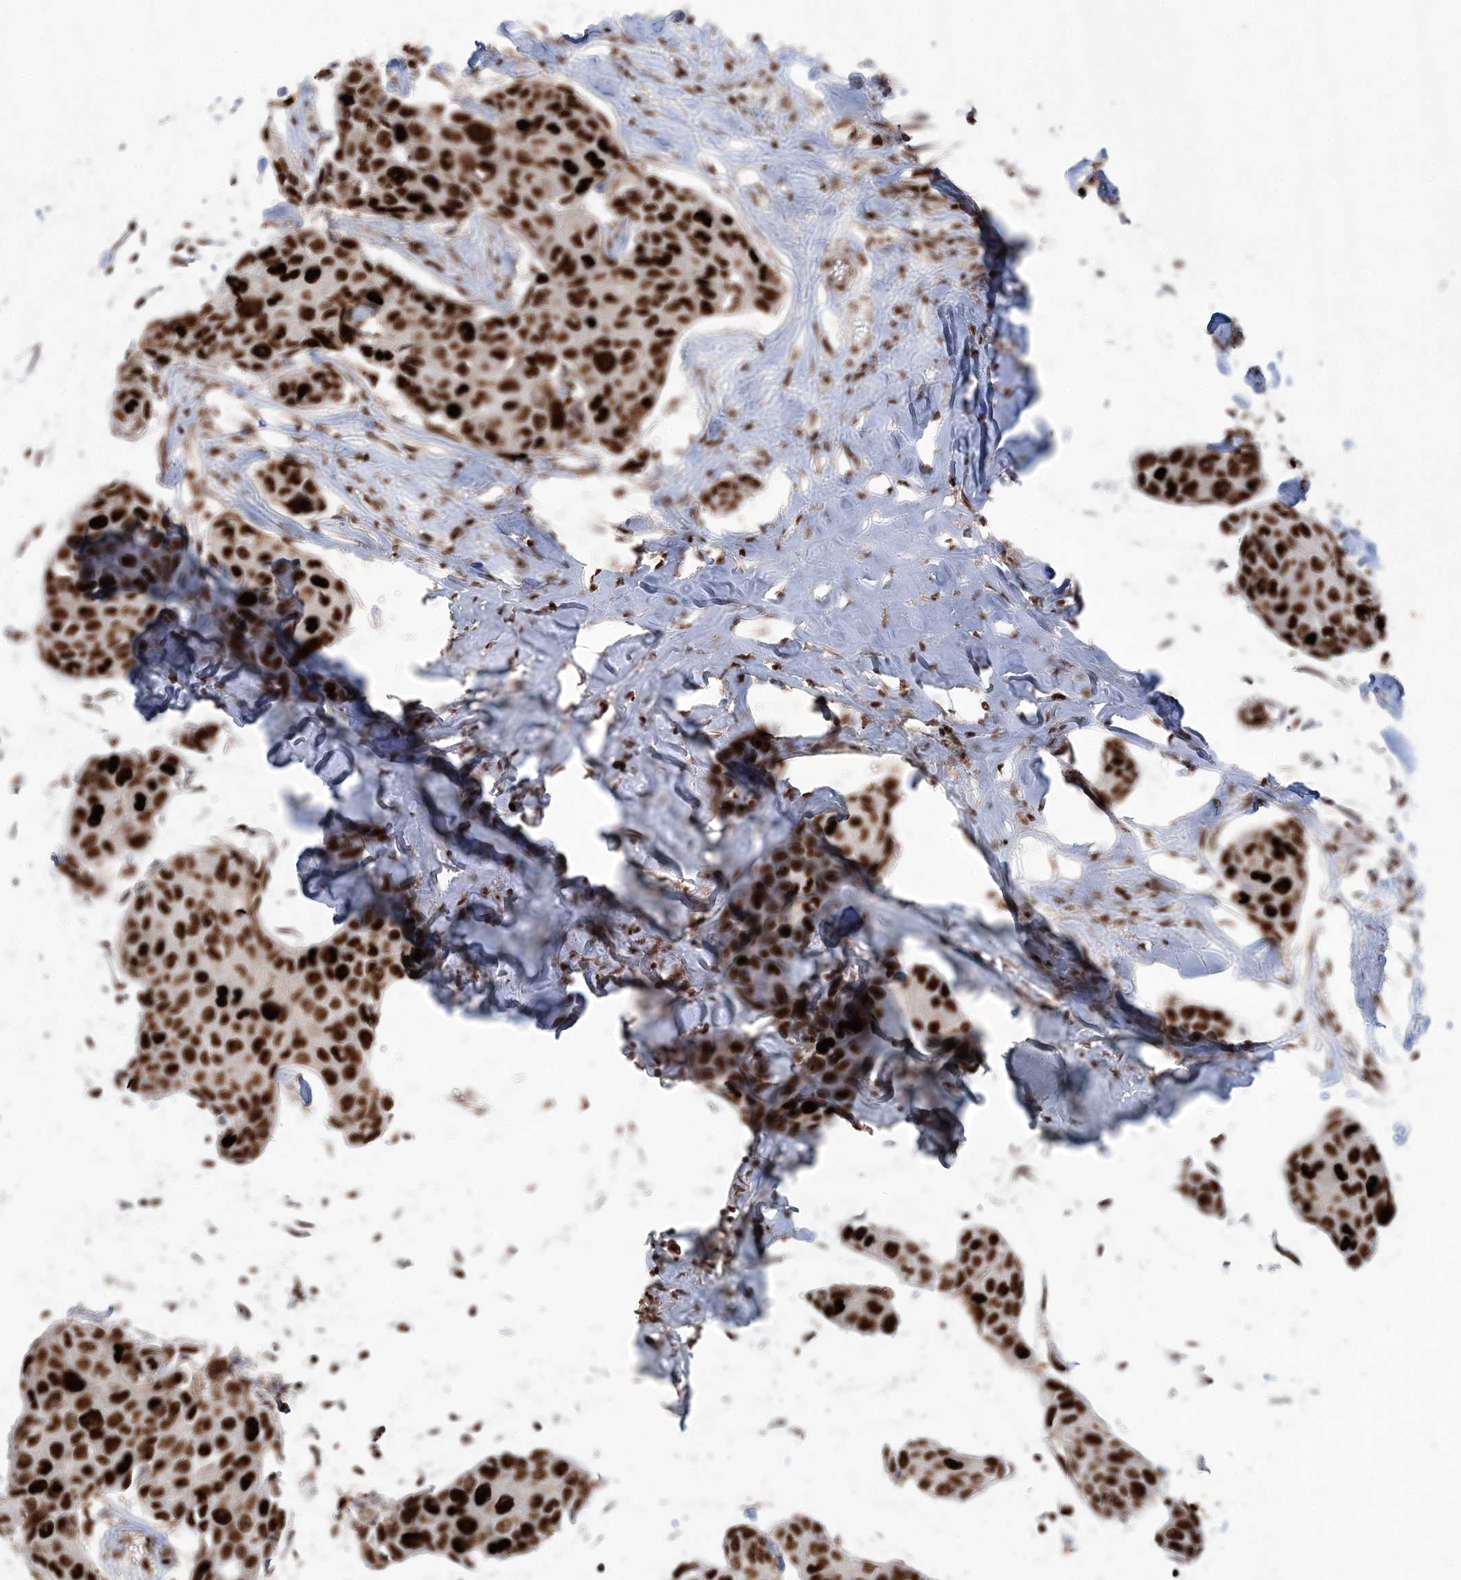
{"staining": {"intensity": "strong", "quantity": ">75%", "location": "nuclear"}, "tissue": "breast cancer", "cell_type": "Tumor cells", "image_type": "cancer", "snomed": [{"axis": "morphology", "description": "Duct carcinoma"}, {"axis": "topography", "description": "Breast"}], "caption": "Protein expression analysis of breast cancer (intraductal carcinoma) exhibits strong nuclear expression in about >75% of tumor cells.", "gene": "LIG1", "patient": {"sex": "female", "age": 80}}